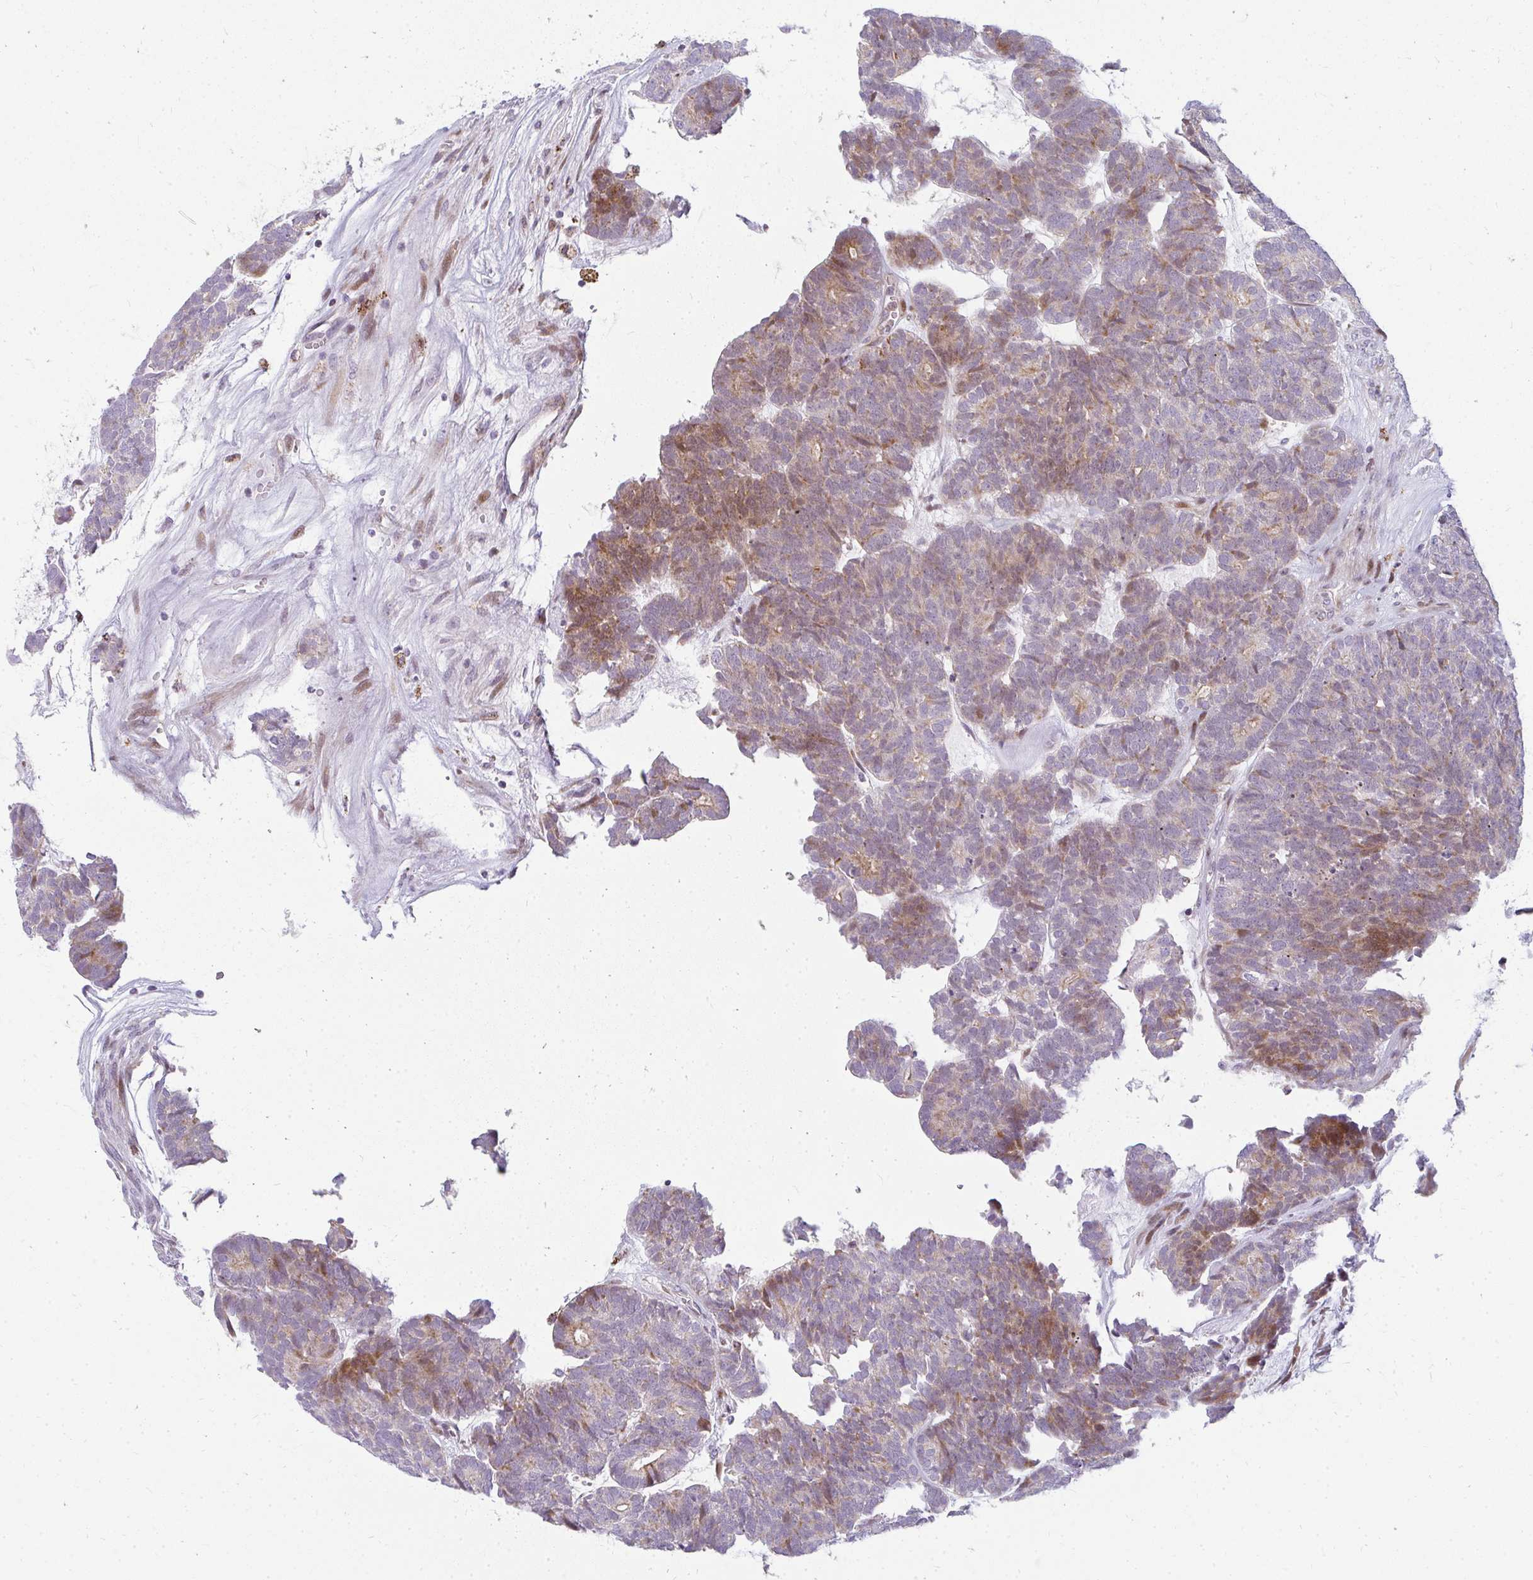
{"staining": {"intensity": "moderate", "quantity": "<25%", "location": "cytoplasmic/membranous"}, "tissue": "head and neck cancer", "cell_type": "Tumor cells", "image_type": "cancer", "snomed": [{"axis": "morphology", "description": "Adenocarcinoma, NOS"}, {"axis": "topography", "description": "Head-Neck"}], "caption": "Protein positivity by immunohistochemistry (IHC) shows moderate cytoplasmic/membranous expression in approximately <25% of tumor cells in head and neck cancer. The protein of interest is stained brown, and the nuclei are stained in blue (DAB (3,3'-diaminobenzidine) IHC with brightfield microscopy, high magnification).", "gene": "PLA2G5", "patient": {"sex": "female", "age": 81}}